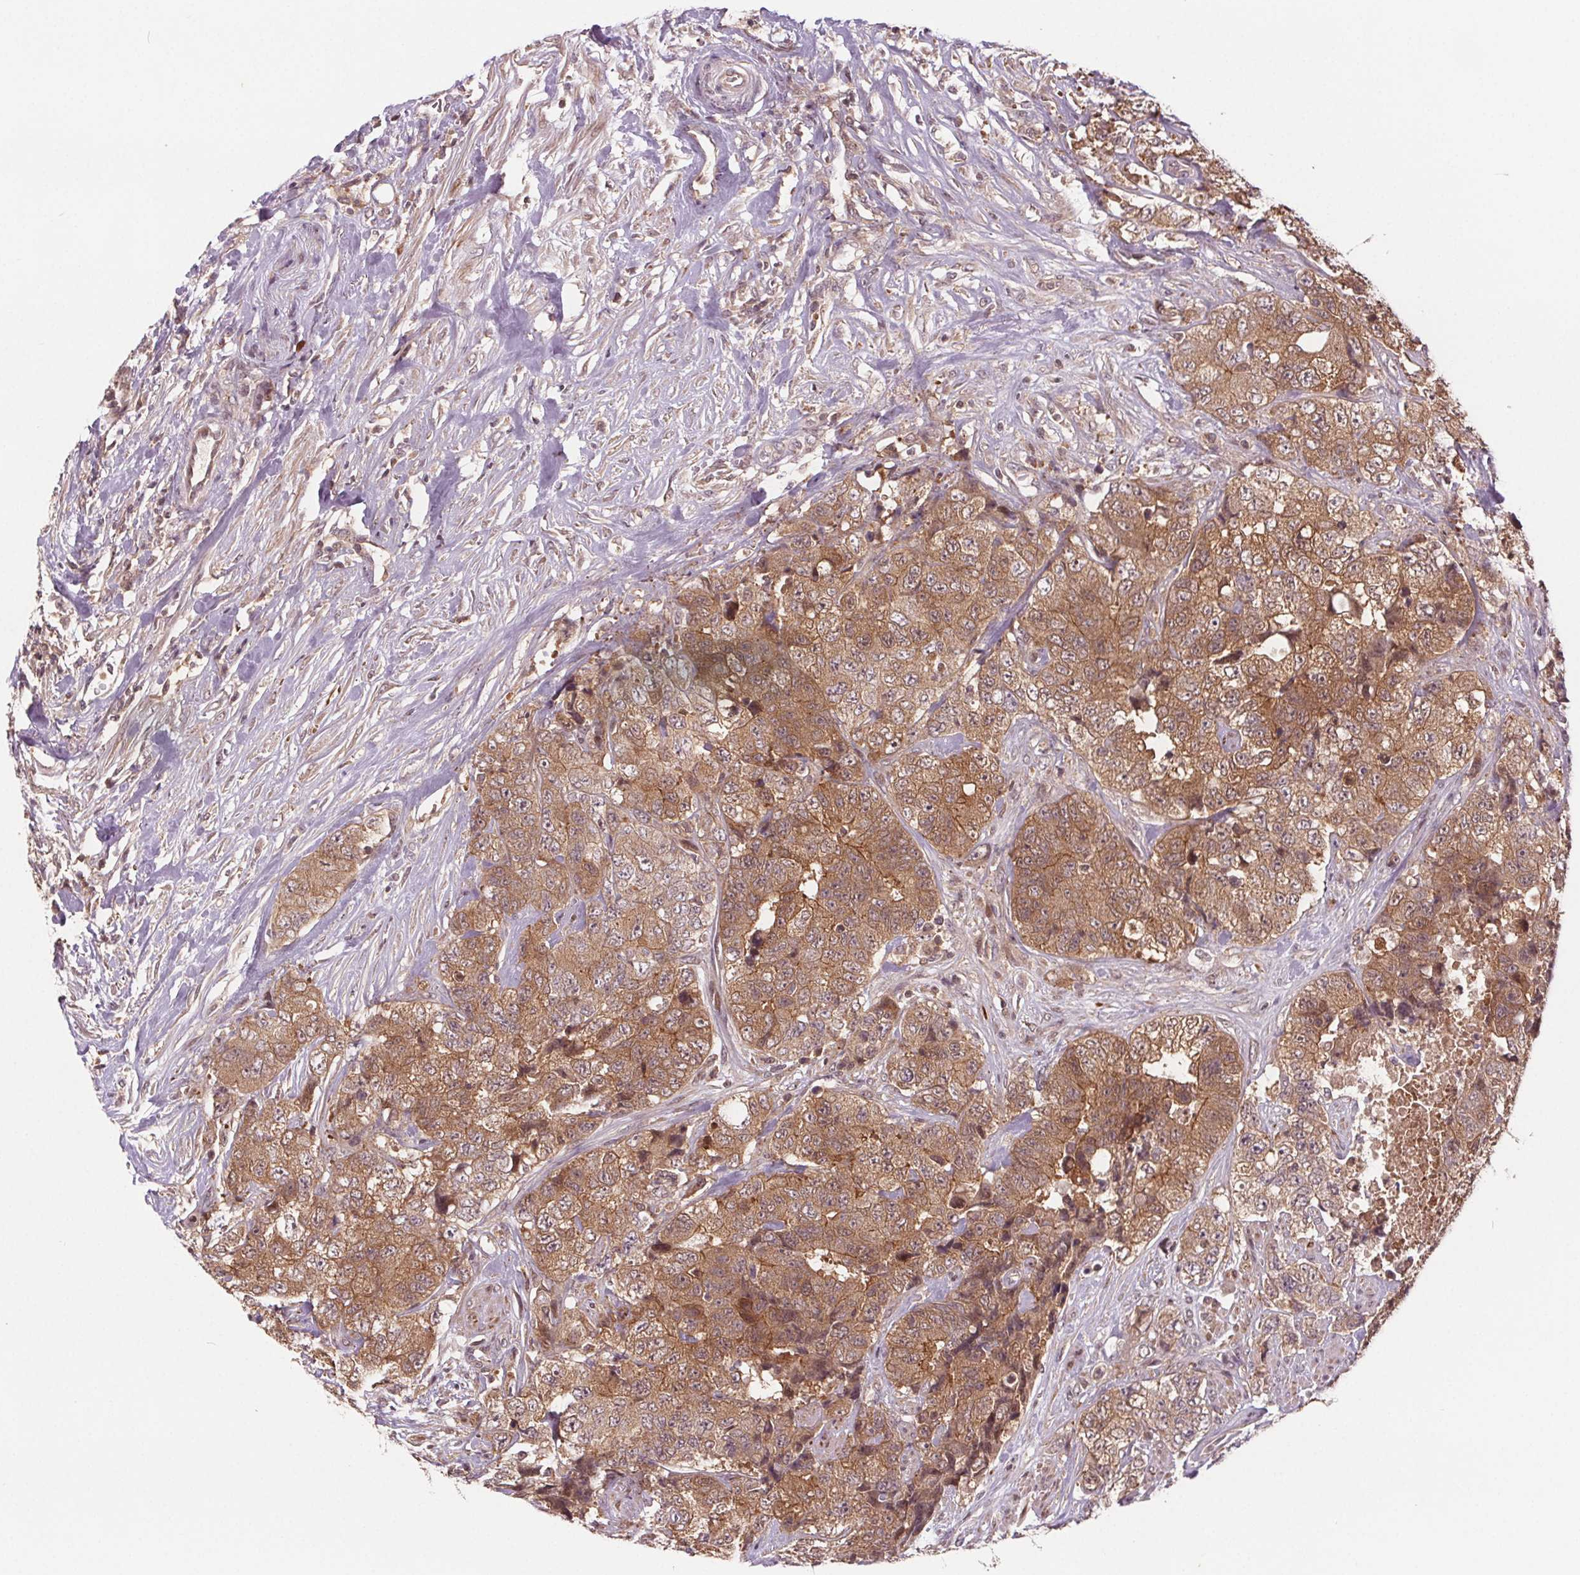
{"staining": {"intensity": "moderate", "quantity": ">75%", "location": "cytoplasmic/membranous"}, "tissue": "urothelial cancer", "cell_type": "Tumor cells", "image_type": "cancer", "snomed": [{"axis": "morphology", "description": "Urothelial carcinoma, High grade"}, {"axis": "topography", "description": "Urinary bladder"}], "caption": "Approximately >75% of tumor cells in urothelial cancer display moderate cytoplasmic/membranous protein positivity as visualized by brown immunohistochemical staining.", "gene": "HIF1AN", "patient": {"sex": "female", "age": 78}}